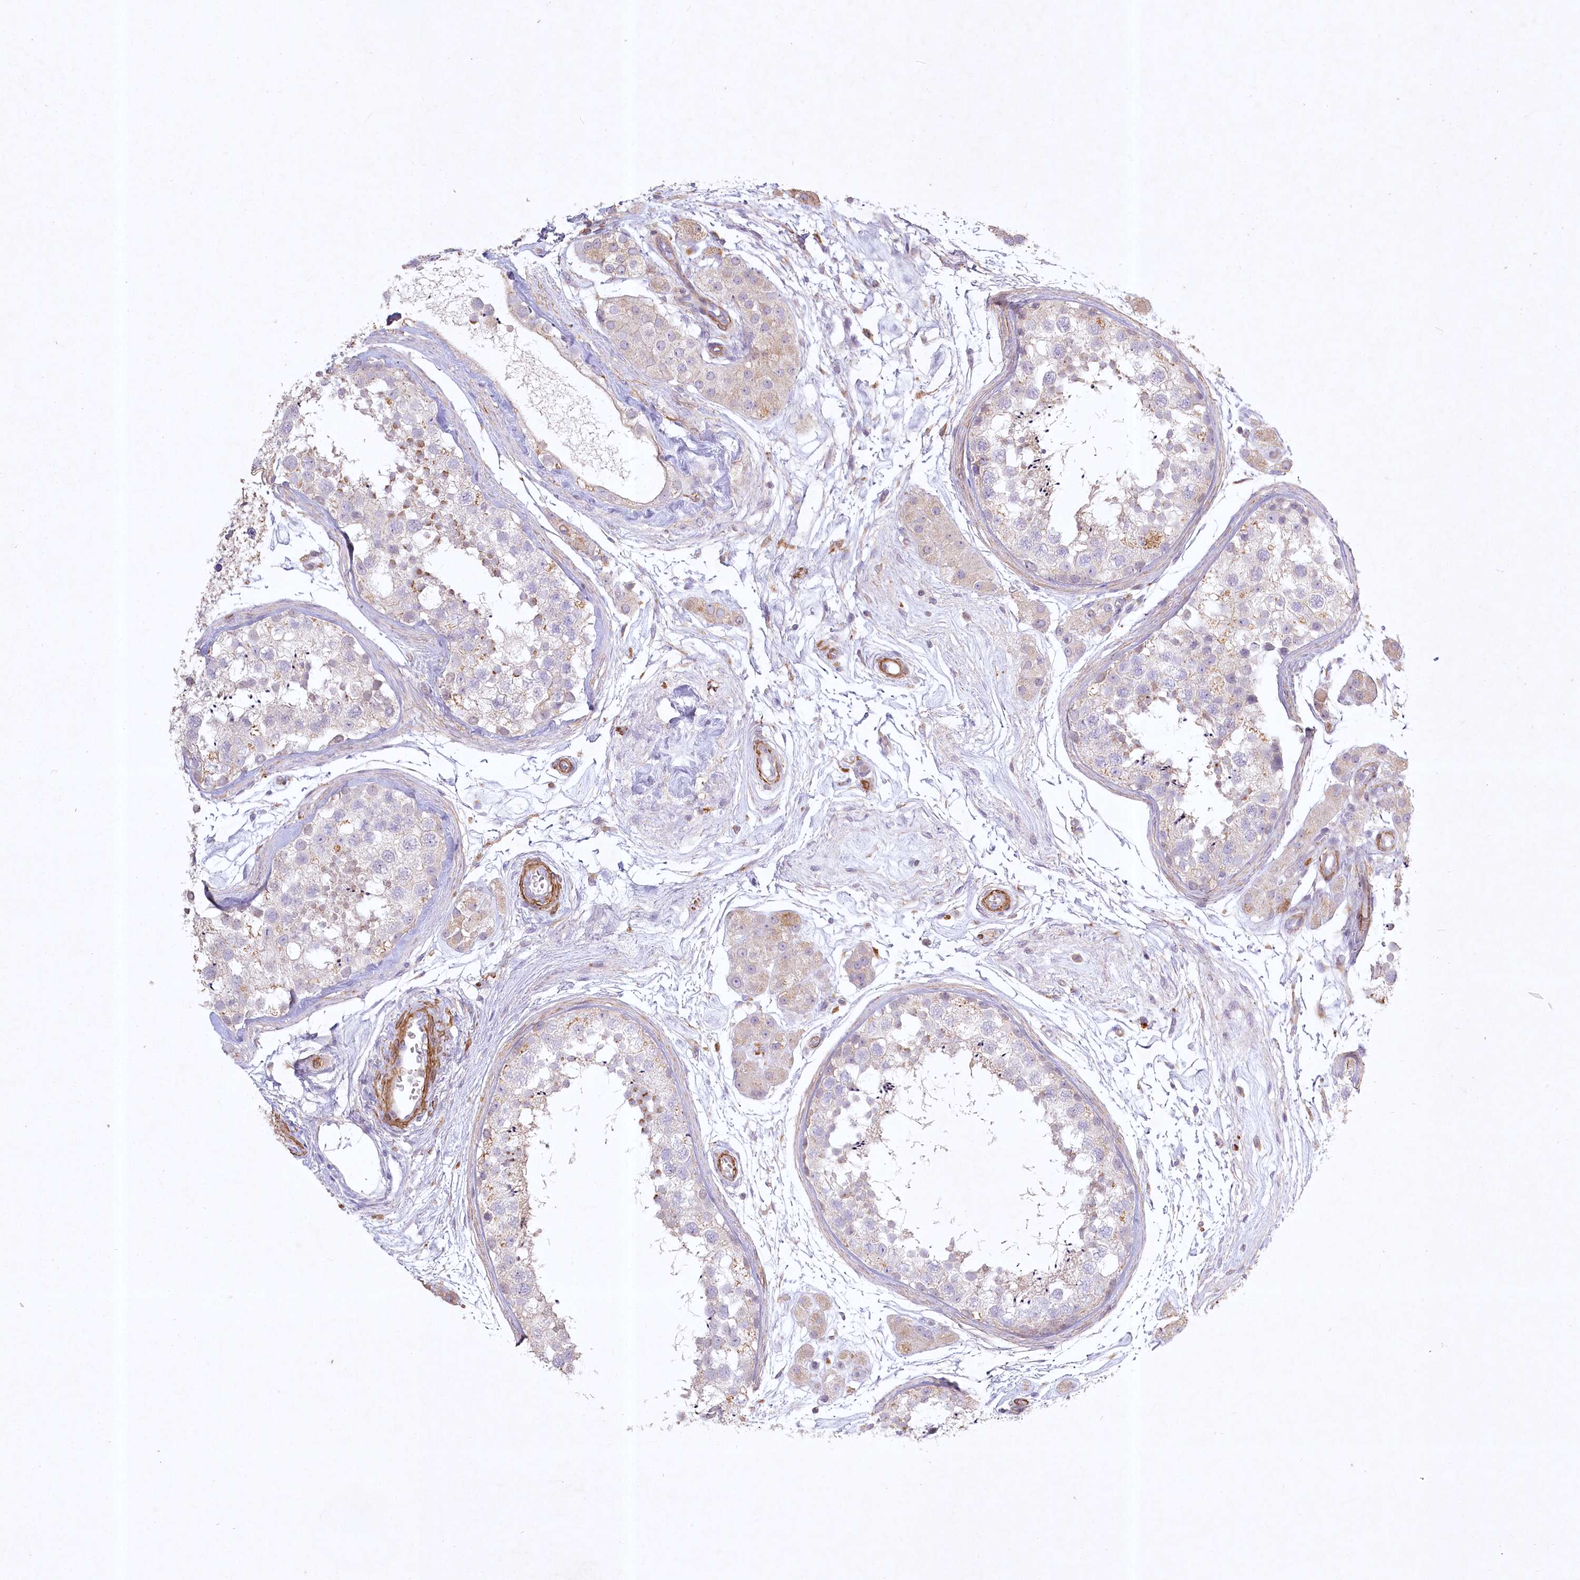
{"staining": {"intensity": "moderate", "quantity": "<25%", "location": "cytoplasmic/membranous"}, "tissue": "testis", "cell_type": "Cells in seminiferous ducts", "image_type": "normal", "snomed": [{"axis": "morphology", "description": "Normal tissue, NOS"}, {"axis": "topography", "description": "Testis"}], "caption": "This micrograph demonstrates immunohistochemistry staining of unremarkable testis, with low moderate cytoplasmic/membranous staining in about <25% of cells in seminiferous ducts.", "gene": "INPP4B", "patient": {"sex": "male", "age": 56}}